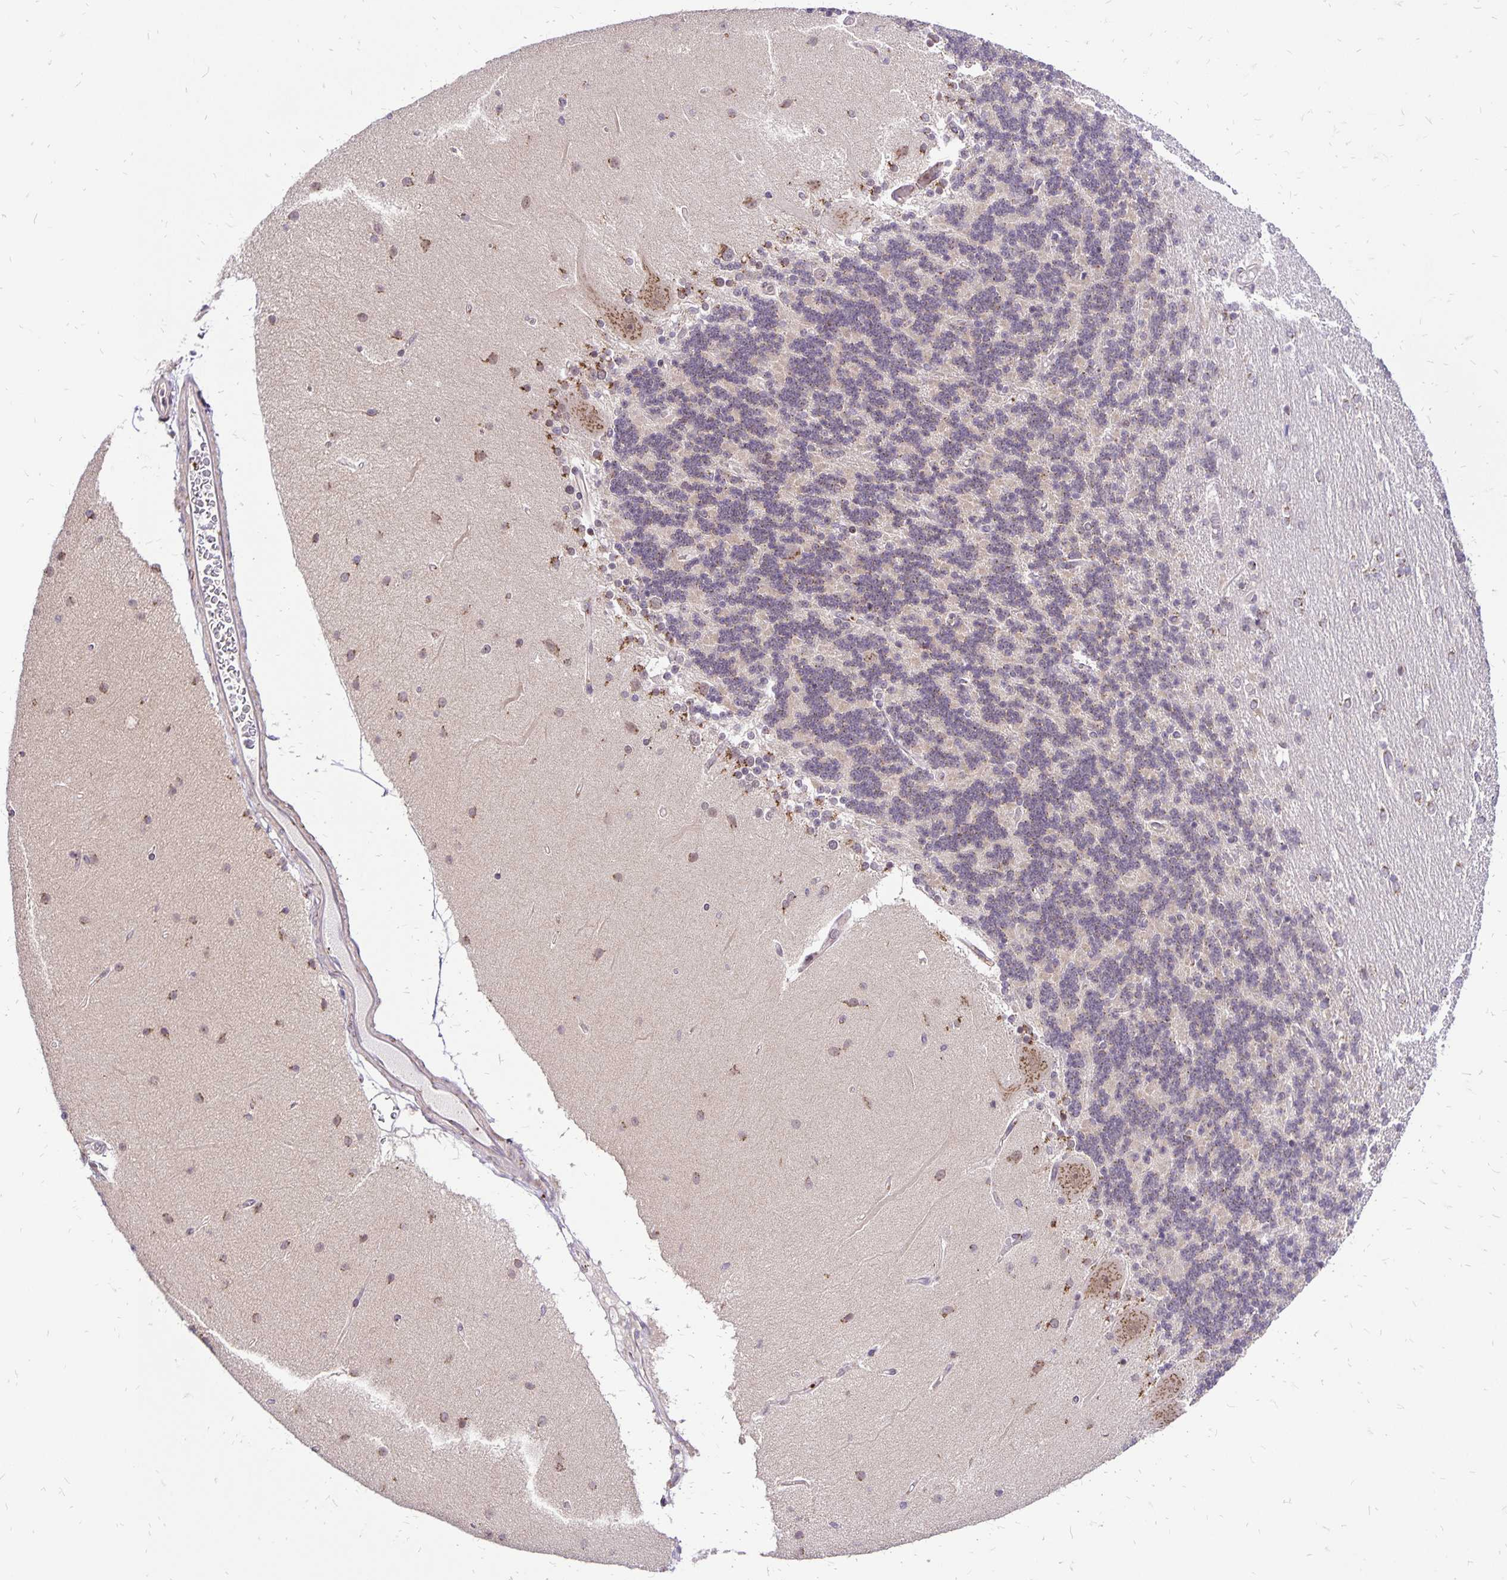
{"staining": {"intensity": "negative", "quantity": "none", "location": "none"}, "tissue": "cerebellum", "cell_type": "Cells in granular layer", "image_type": "normal", "snomed": [{"axis": "morphology", "description": "Normal tissue, NOS"}, {"axis": "topography", "description": "Cerebellum"}], "caption": "Histopathology image shows no protein expression in cells in granular layer of benign cerebellum. (Brightfield microscopy of DAB (3,3'-diaminobenzidine) immunohistochemistry at high magnification).", "gene": "GOLGA5", "patient": {"sex": "female", "age": 54}}